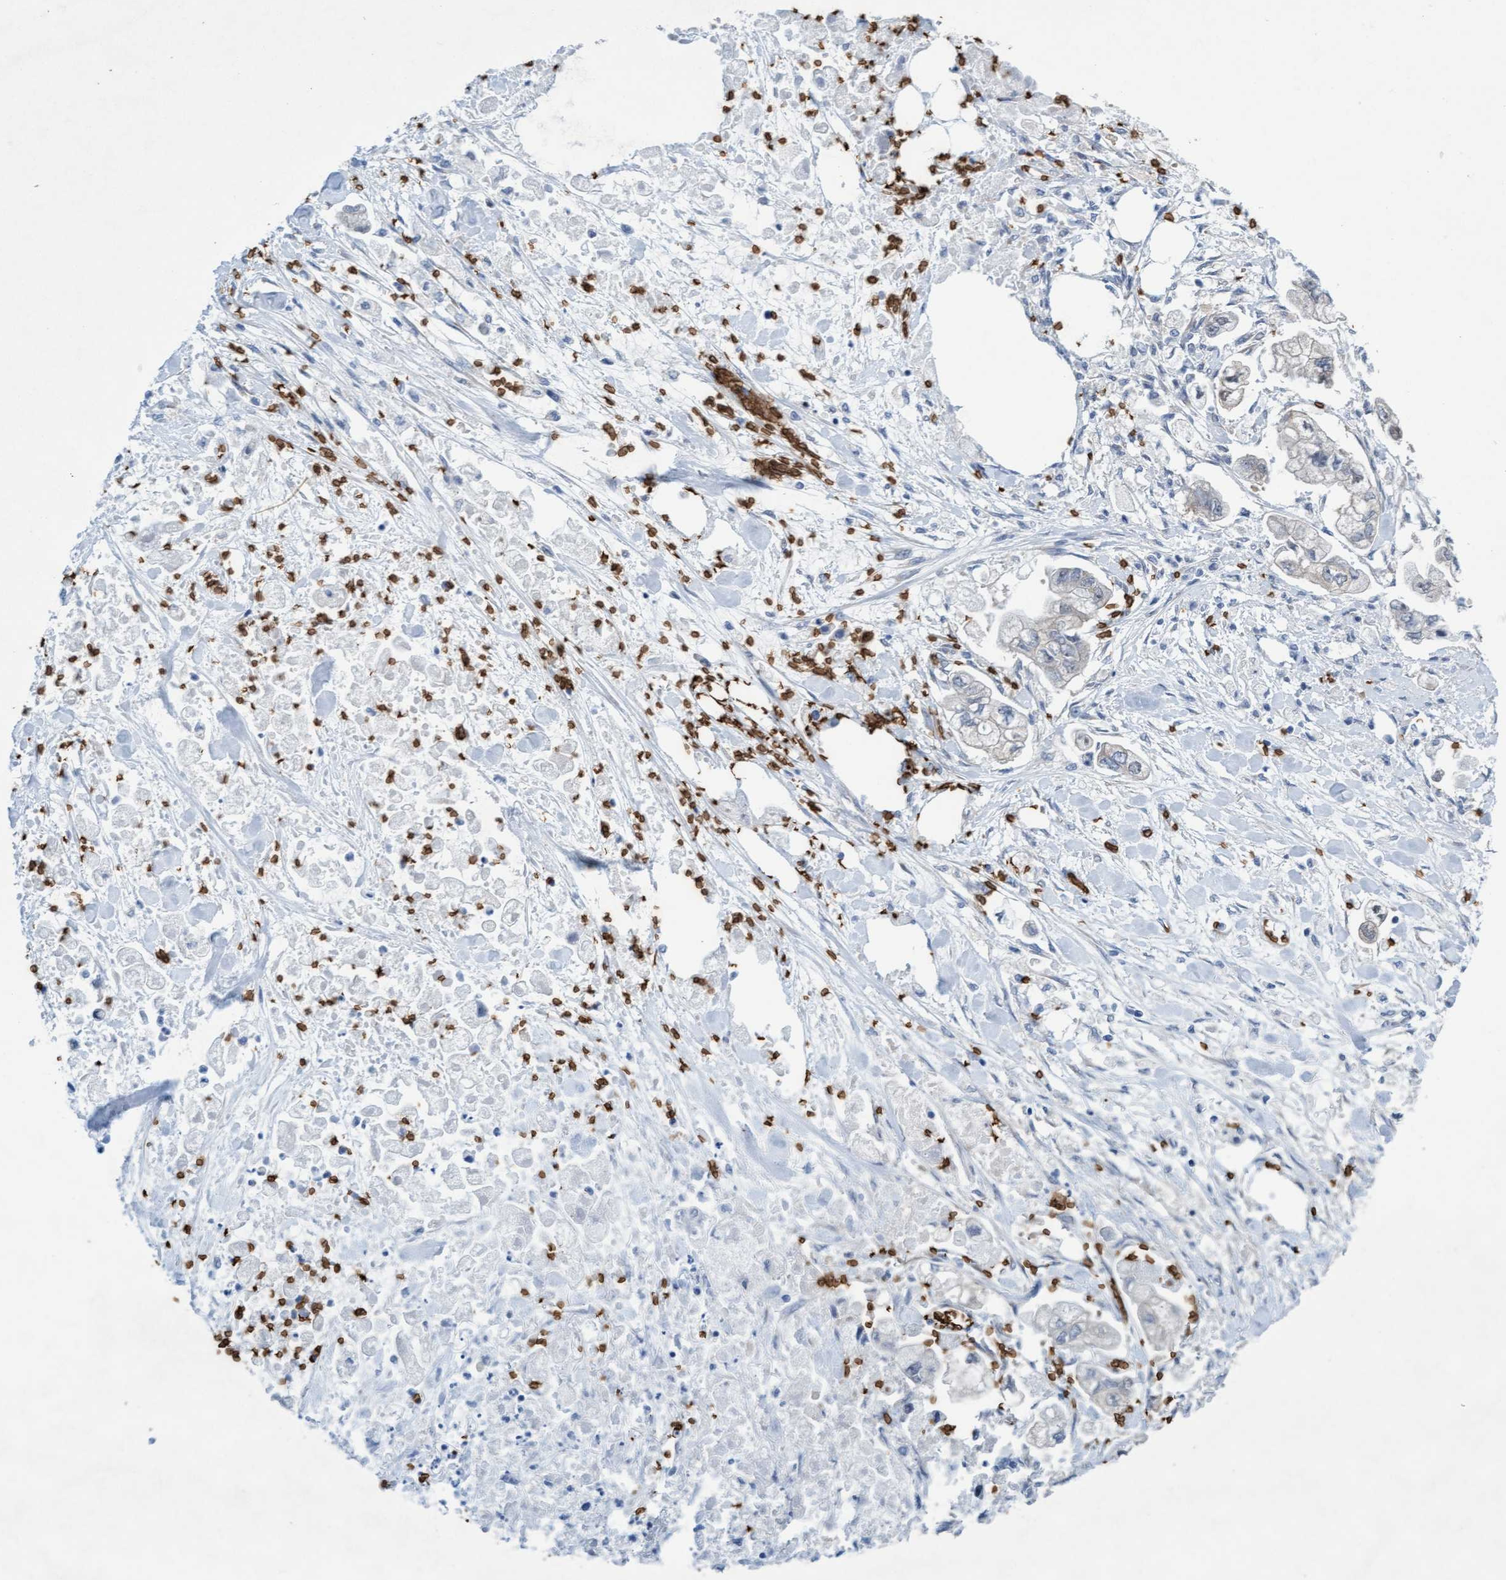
{"staining": {"intensity": "negative", "quantity": "none", "location": "none"}, "tissue": "stomach cancer", "cell_type": "Tumor cells", "image_type": "cancer", "snomed": [{"axis": "morphology", "description": "Normal tissue, NOS"}, {"axis": "morphology", "description": "Adenocarcinoma, NOS"}, {"axis": "topography", "description": "Stomach"}], "caption": "There is no significant staining in tumor cells of stomach adenocarcinoma.", "gene": "SPEM2", "patient": {"sex": "male", "age": 62}}